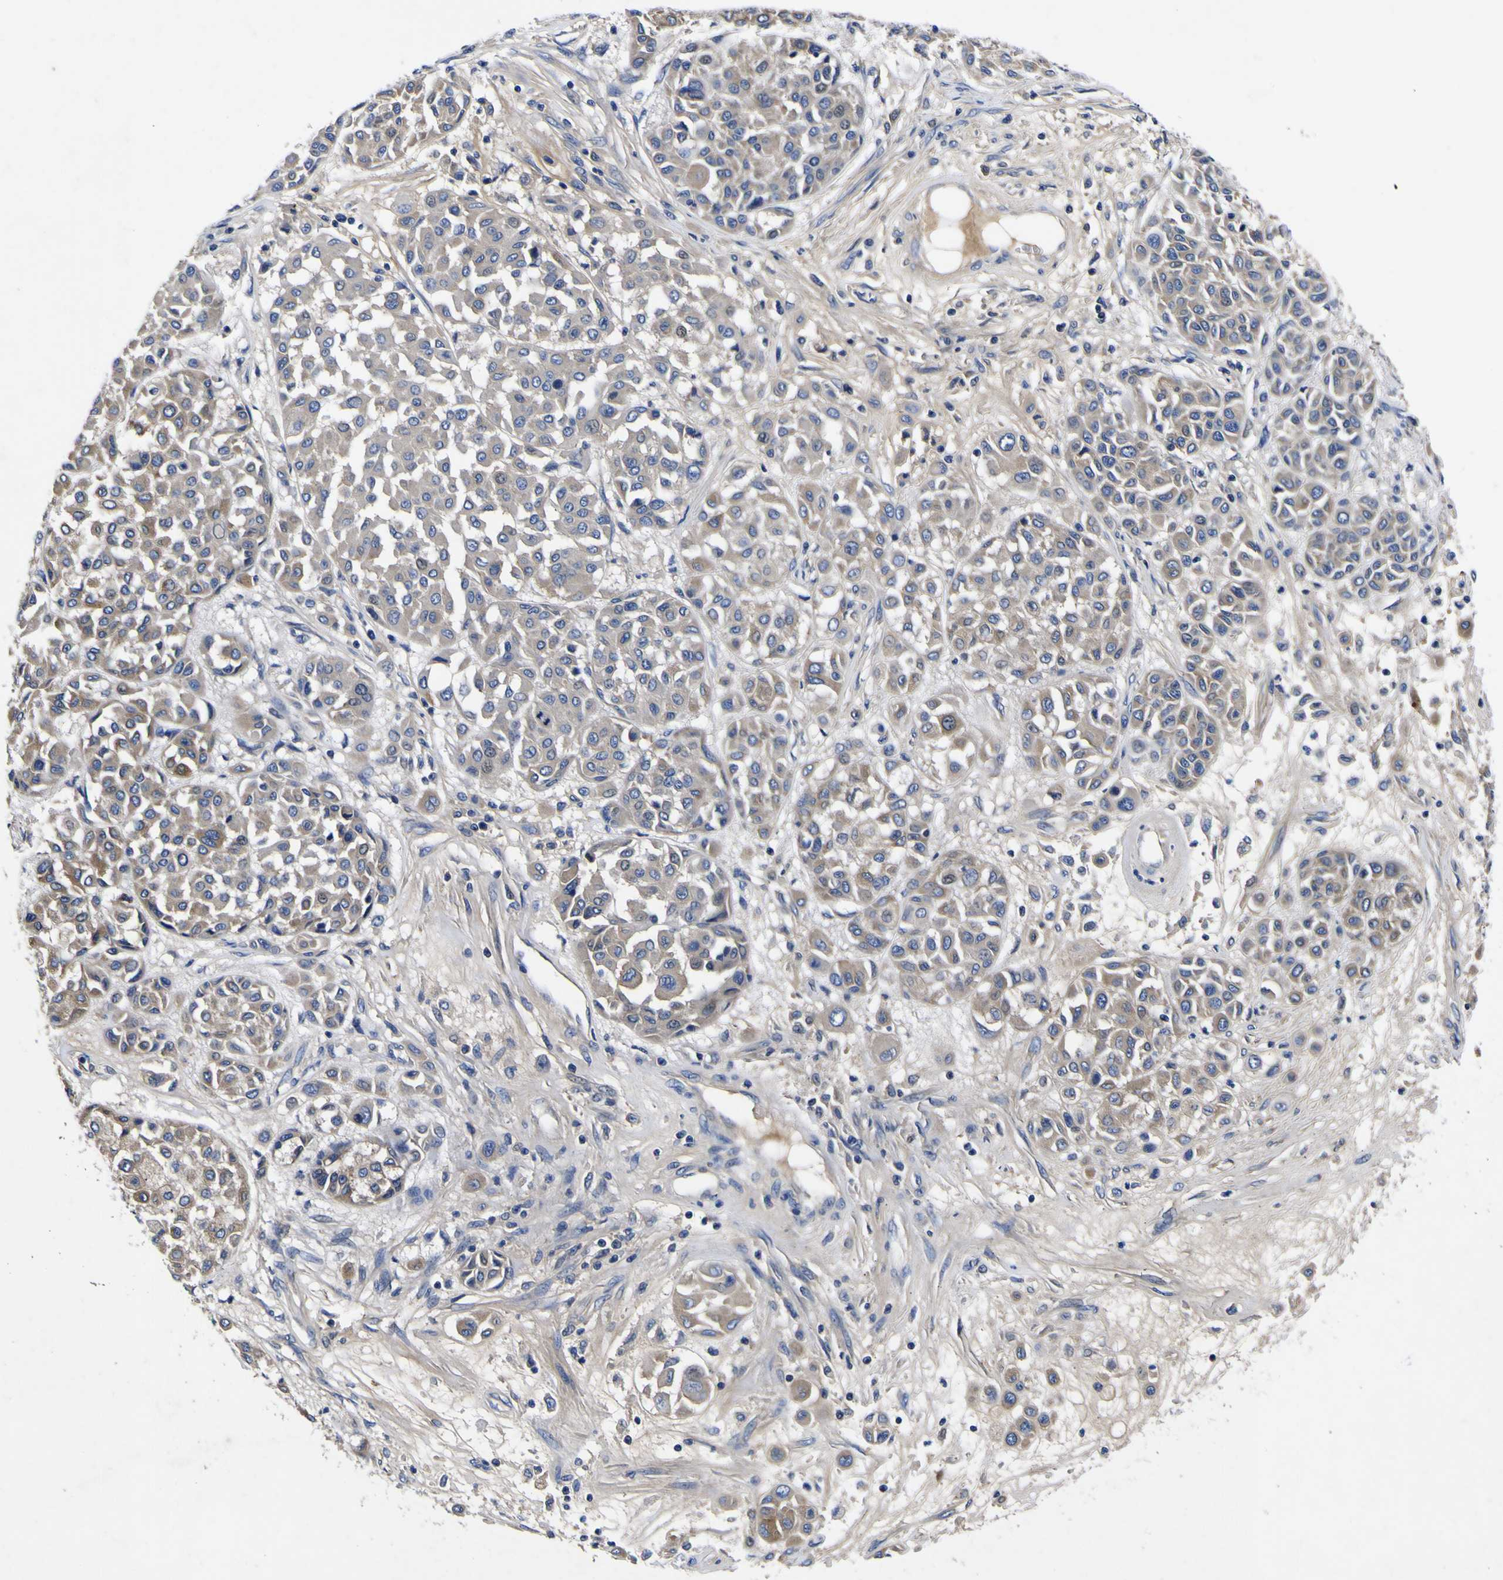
{"staining": {"intensity": "weak", "quantity": "<25%", "location": "cytoplasmic/membranous"}, "tissue": "melanoma", "cell_type": "Tumor cells", "image_type": "cancer", "snomed": [{"axis": "morphology", "description": "Malignant melanoma, Metastatic site"}, {"axis": "topography", "description": "Soft tissue"}], "caption": "An IHC histopathology image of melanoma is shown. There is no staining in tumor cells of melanoma.", "gene": "VASN", "patient": {"sex": "male", "age": 41}}